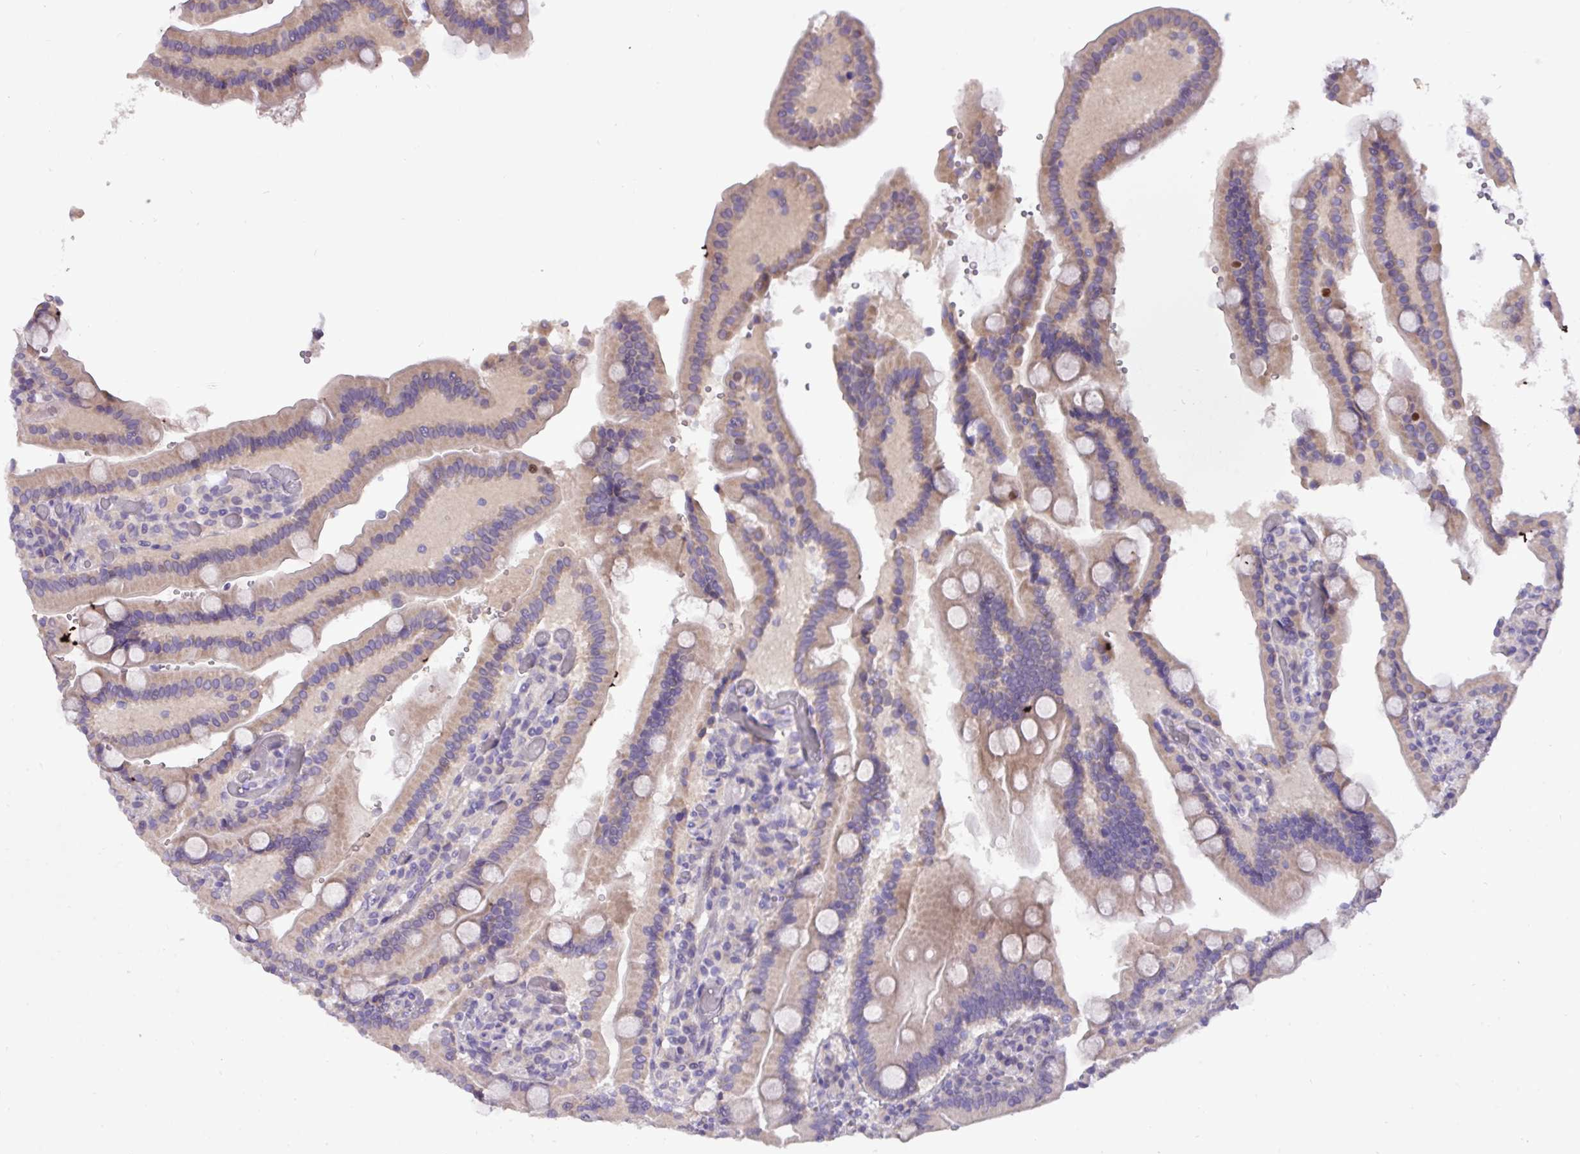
{"staining": {"intensity": "weak", "quantity": "25%-75%", "location": "cytoplasmic/membranous"}, "tissue": "duodenum", "cell_type": "Glandular cells", "image_type": "normal", "snomed": [{"axis": "morphology", "description": "Normal tissue, NOS"}, {"axis": "topography", "description": "Duodenum"}], "caption": "Protein staining exhibits weak cytoplasmic/membranous positivity in approximately 25%-75% of glandular cells in benign duodenum.", "gene": "PAX8", "patient": {"sex": "female", "age": 62}}